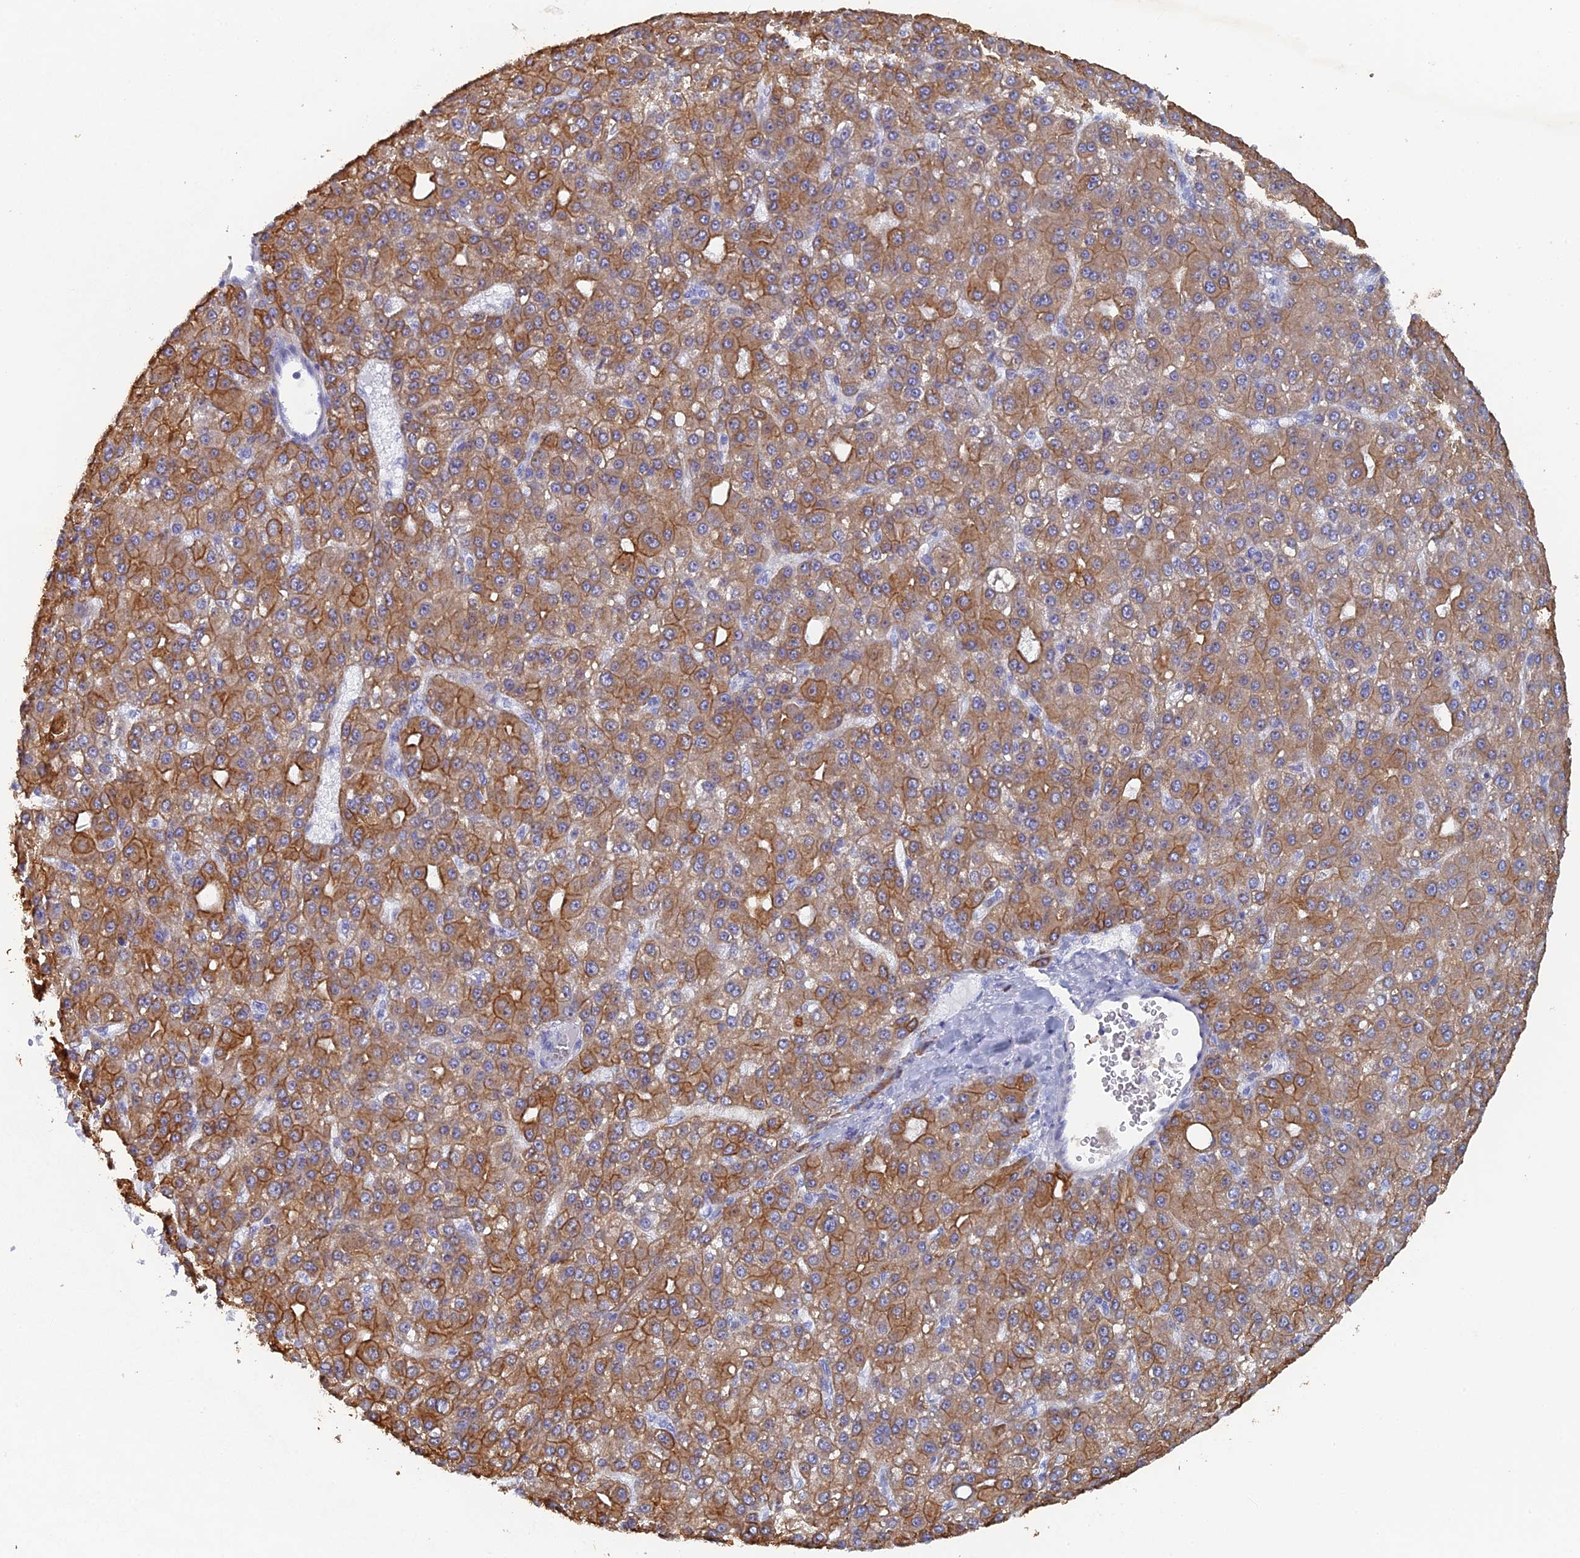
{"staining": {"intensity": "moderate", "quantity": ">75%", "location": "cytoplasmic/membranous"}, "tissue": "liver cancer", "cell_type": "Tumor cells", "image_type": "cancer", "snomed": [{"axis": "morphology", "description": "Carcinoma, Hepatocellular, NOS"}, {"axis": "topography", "description": "Liver"}], "caption": "Liver hepatocellular carcinoma stained with IHC shows moderate cytoplasmic/membranous expression in approximately >75% of tumor cells.", "gene": "SRFBP1", "patient": {"sex": "male", "age": 67}}